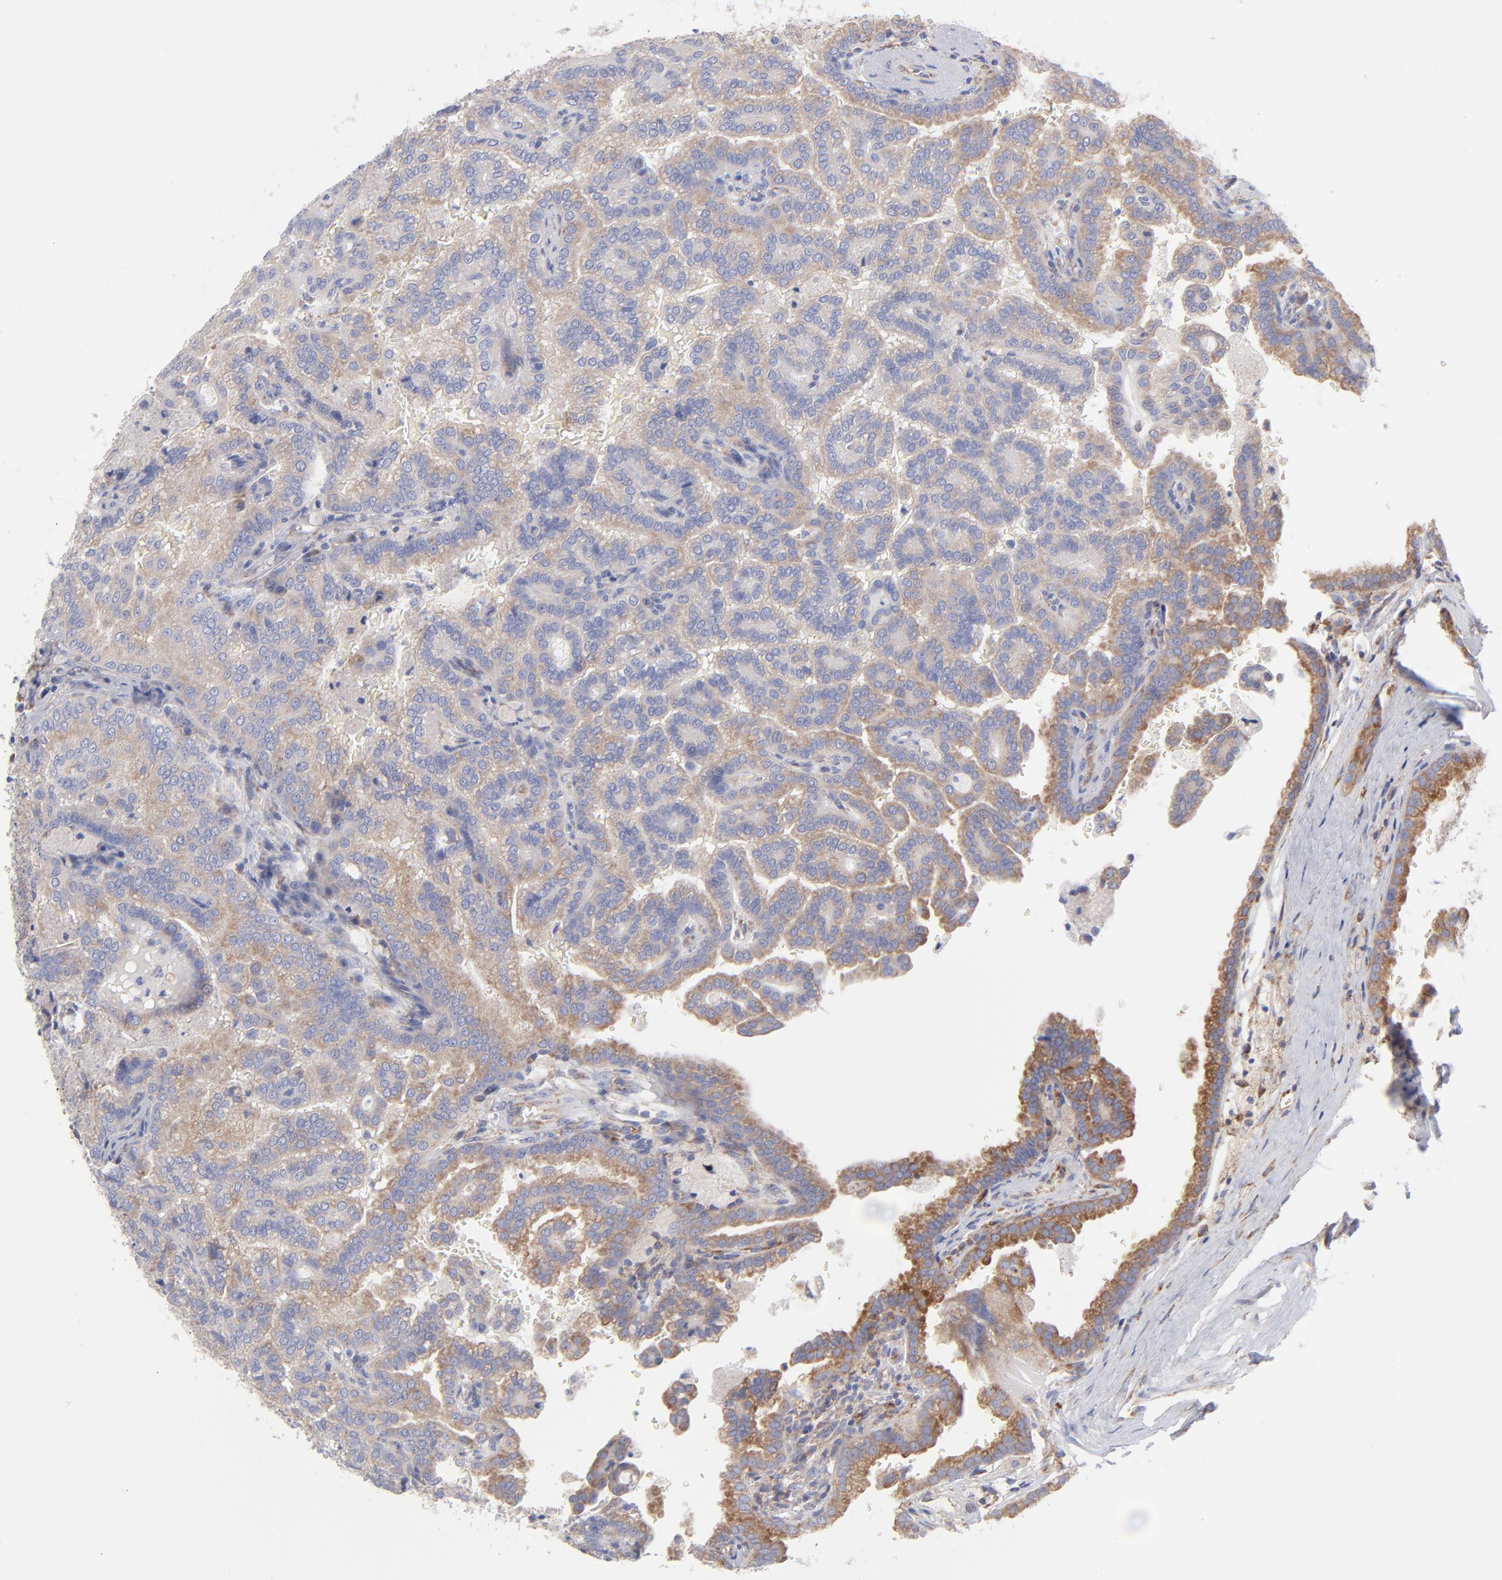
{"staining": {"intensity": "moderate", "quantity": ">75%", "location": "cytoplasmic/membranous"}, "tissue": "renal cancer", "cell_type": "Tumor cells", "image_type": "cancer", "snomed": [{"axis": "morphology", "description": "Adenocarcinoma, NOS"}, {"axis": "topography", "description": "Kidney"}], "caption": "Immunohistochemical staining of human adenocarcinoma (renal) exhibits moderate cytoplasmic/membranous protein expression in approximately >75% of tumor cells. (Brightfield microscopy of DAB IHC at high magnification).", "gene": "EIF2AK2", "patient": {"sex": "male", "age": 61}}